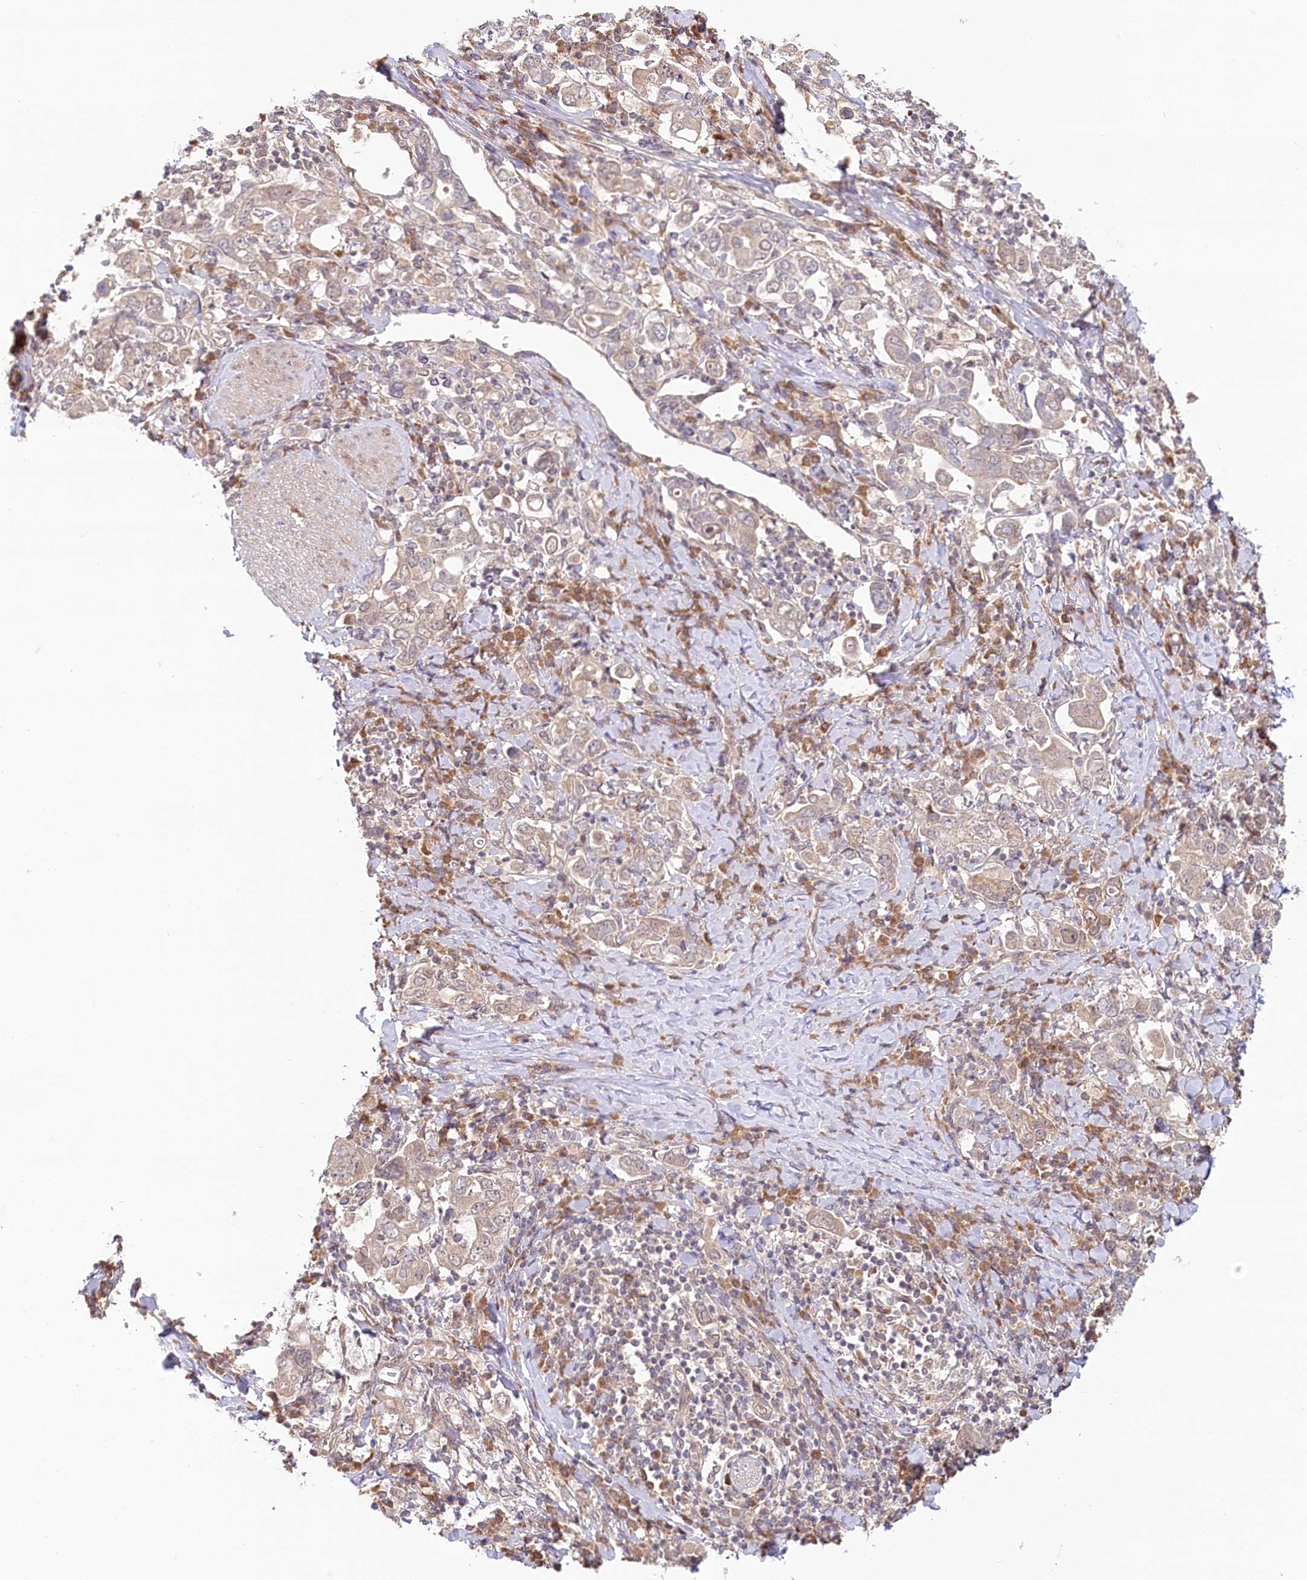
{"staining": {"intensity": "negative", "quantity": "none", "location": "none"}, "tissue": "stomach cancer", "cell_type": "Tumor cells", "image_type": "cancer", "snomed": [{"axis": "morphology", "description": "Adenocarcinoma, NOS"}, {"axis": "topography", "description": "Stomach, upper"}], "caption": "This histopathology image is of stomach cancer stained with IHC to label a protein in brown with the nuclei are counter-stained blue. There is no expression in tumor cells.", "gene": "CEP70", "patient": {"sex": "male", "age": 62}}